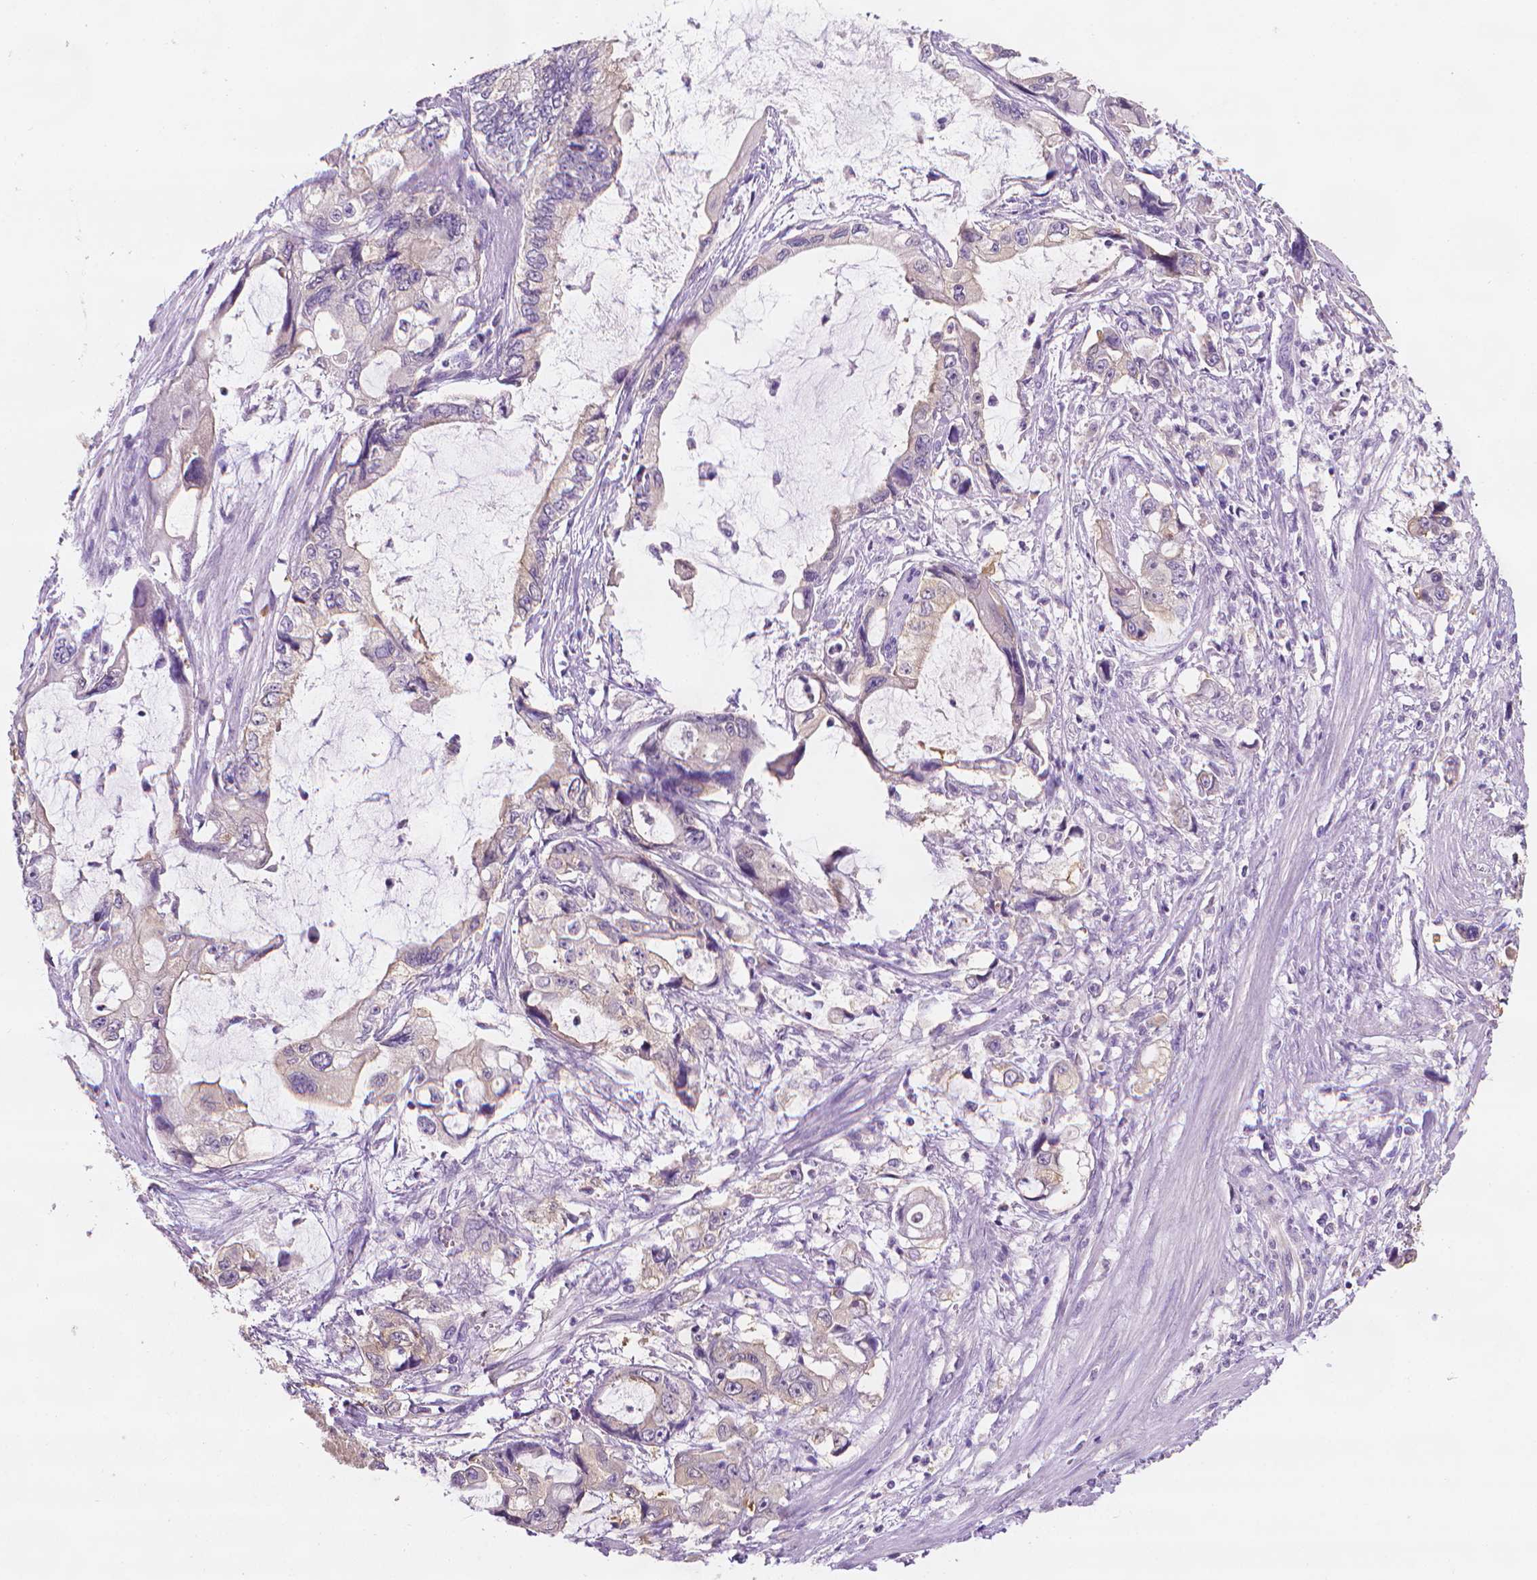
{"staining": {"intensity": "weak", "quantity": "<25%", "location": "cytoplasmic/membranous"}, "tissue": "stomach cancer", "cell_type": "Tumor cells", "image_type": "cancer", "snomed": [{"axis": "morphology", "description": "Adenocarcinoma, NOS"}, {"axis": "topography", "description": "Pancreas"}, {"axis": "topography", "description": "Stomach, upper"}, {"axis": "topography", "description": "Stomach"}], "caption": "This histopathology image is of adenocarcinoma (stomach) stained with immunohistochemistry to label a protein in brown with the nuclei are counter-stained blue. There is no positivity in tumor cells. The staining is performed using DAB (3,3'-diaminobenzidine) brown chromogen with nuclei counter-stained in using hematoxylin.", "gene": "FASN", "patient": {"sex": "male", "age": 77}}